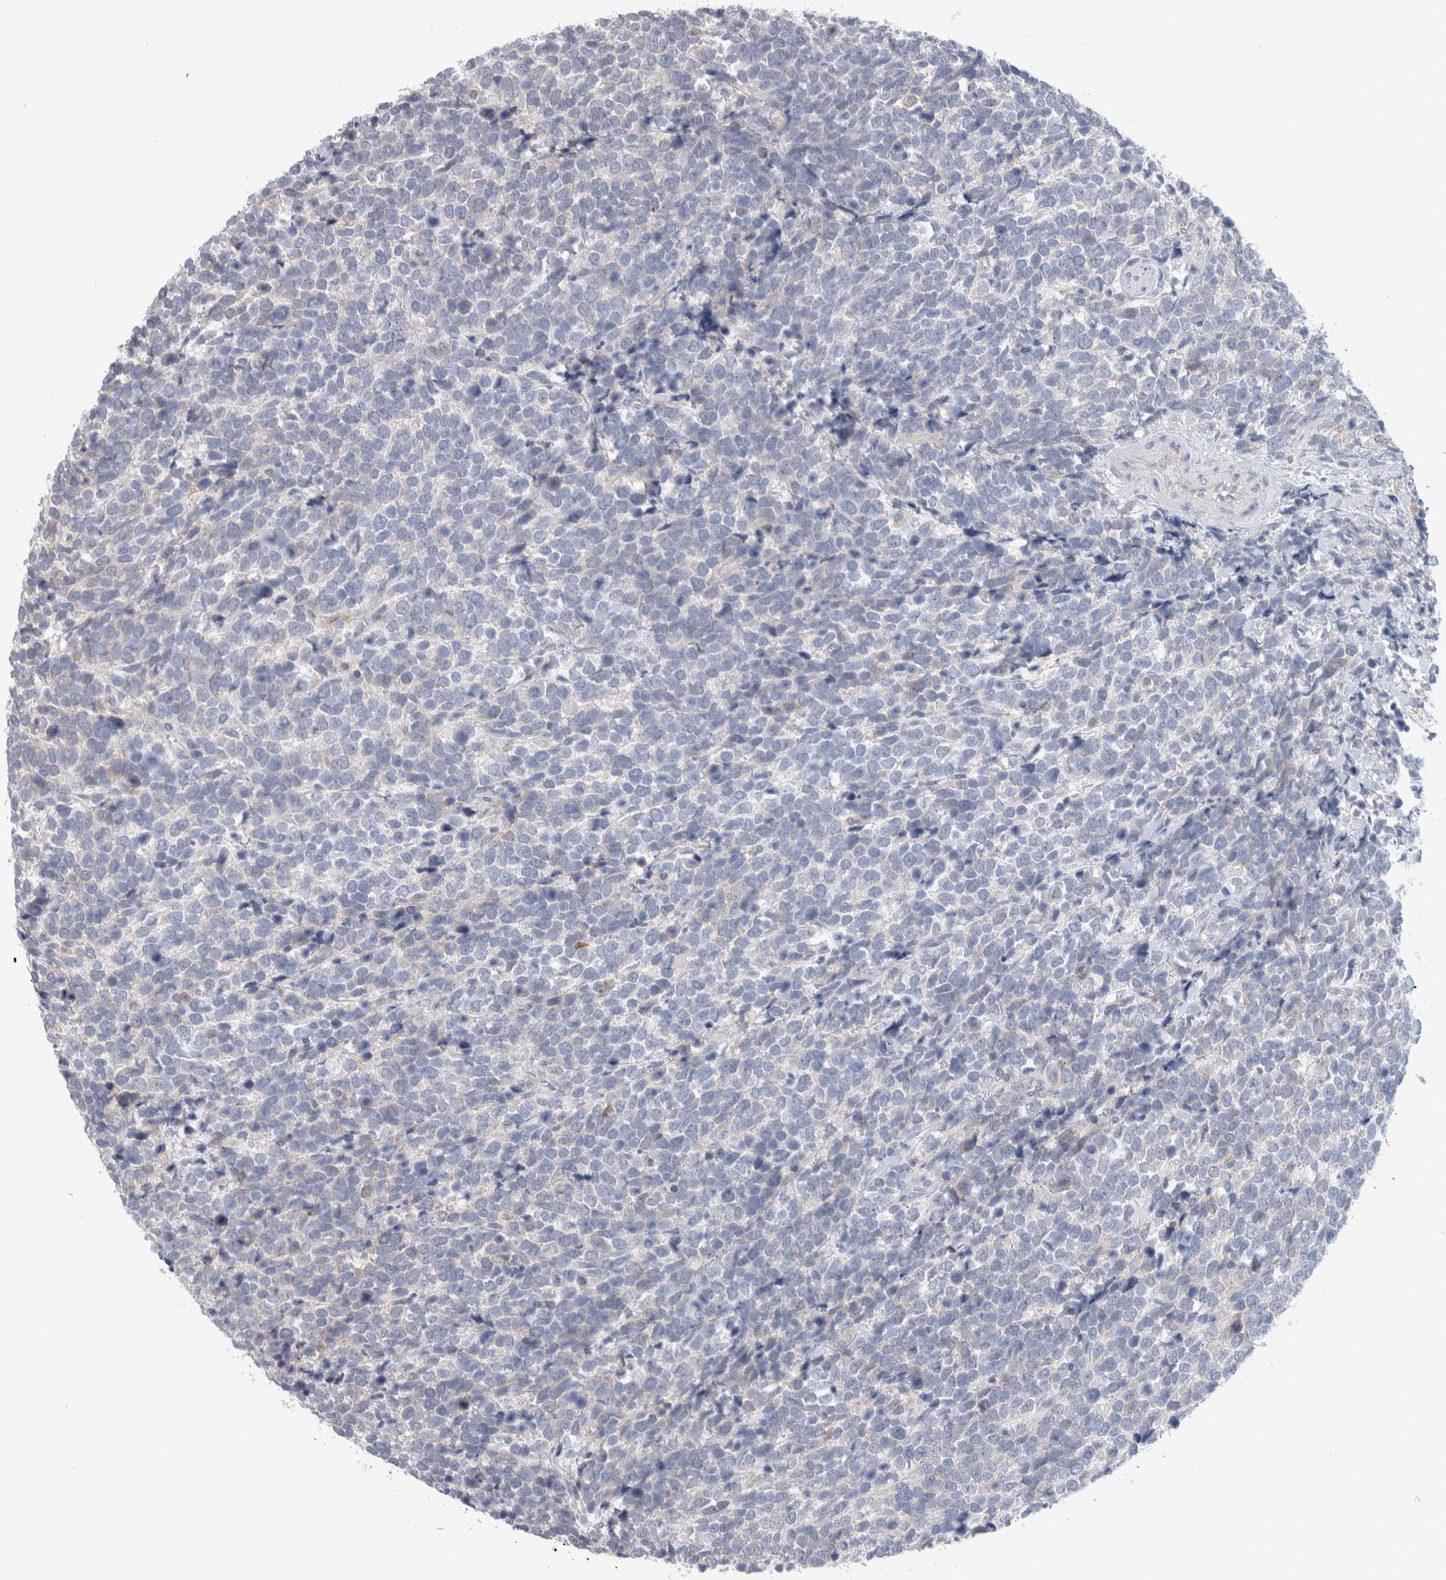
{"staining": {"intensity": "negative", "quantity": "none", "location": "none"}, "tissue": "urothelial cancer", "cell_type": "Tumor cells", "image_type": "cancer", "snomed": [{"axis": "morphology", "description": "Urothelial carcinoma, High grade"}, {"axis": "topography", "description": "Urinary bladder"}], "caption": "Urothelial cancer was stained to show a protein in brown. There is no significant positivity in tumor cells. The staining is performed using DAB (3,3'-diaminobenzidine) brown chromogen with nuclei counter-stained in using hematoxylin.", "gene": "HTATIP2", "patient": {"sex": "female", "age": 82}}